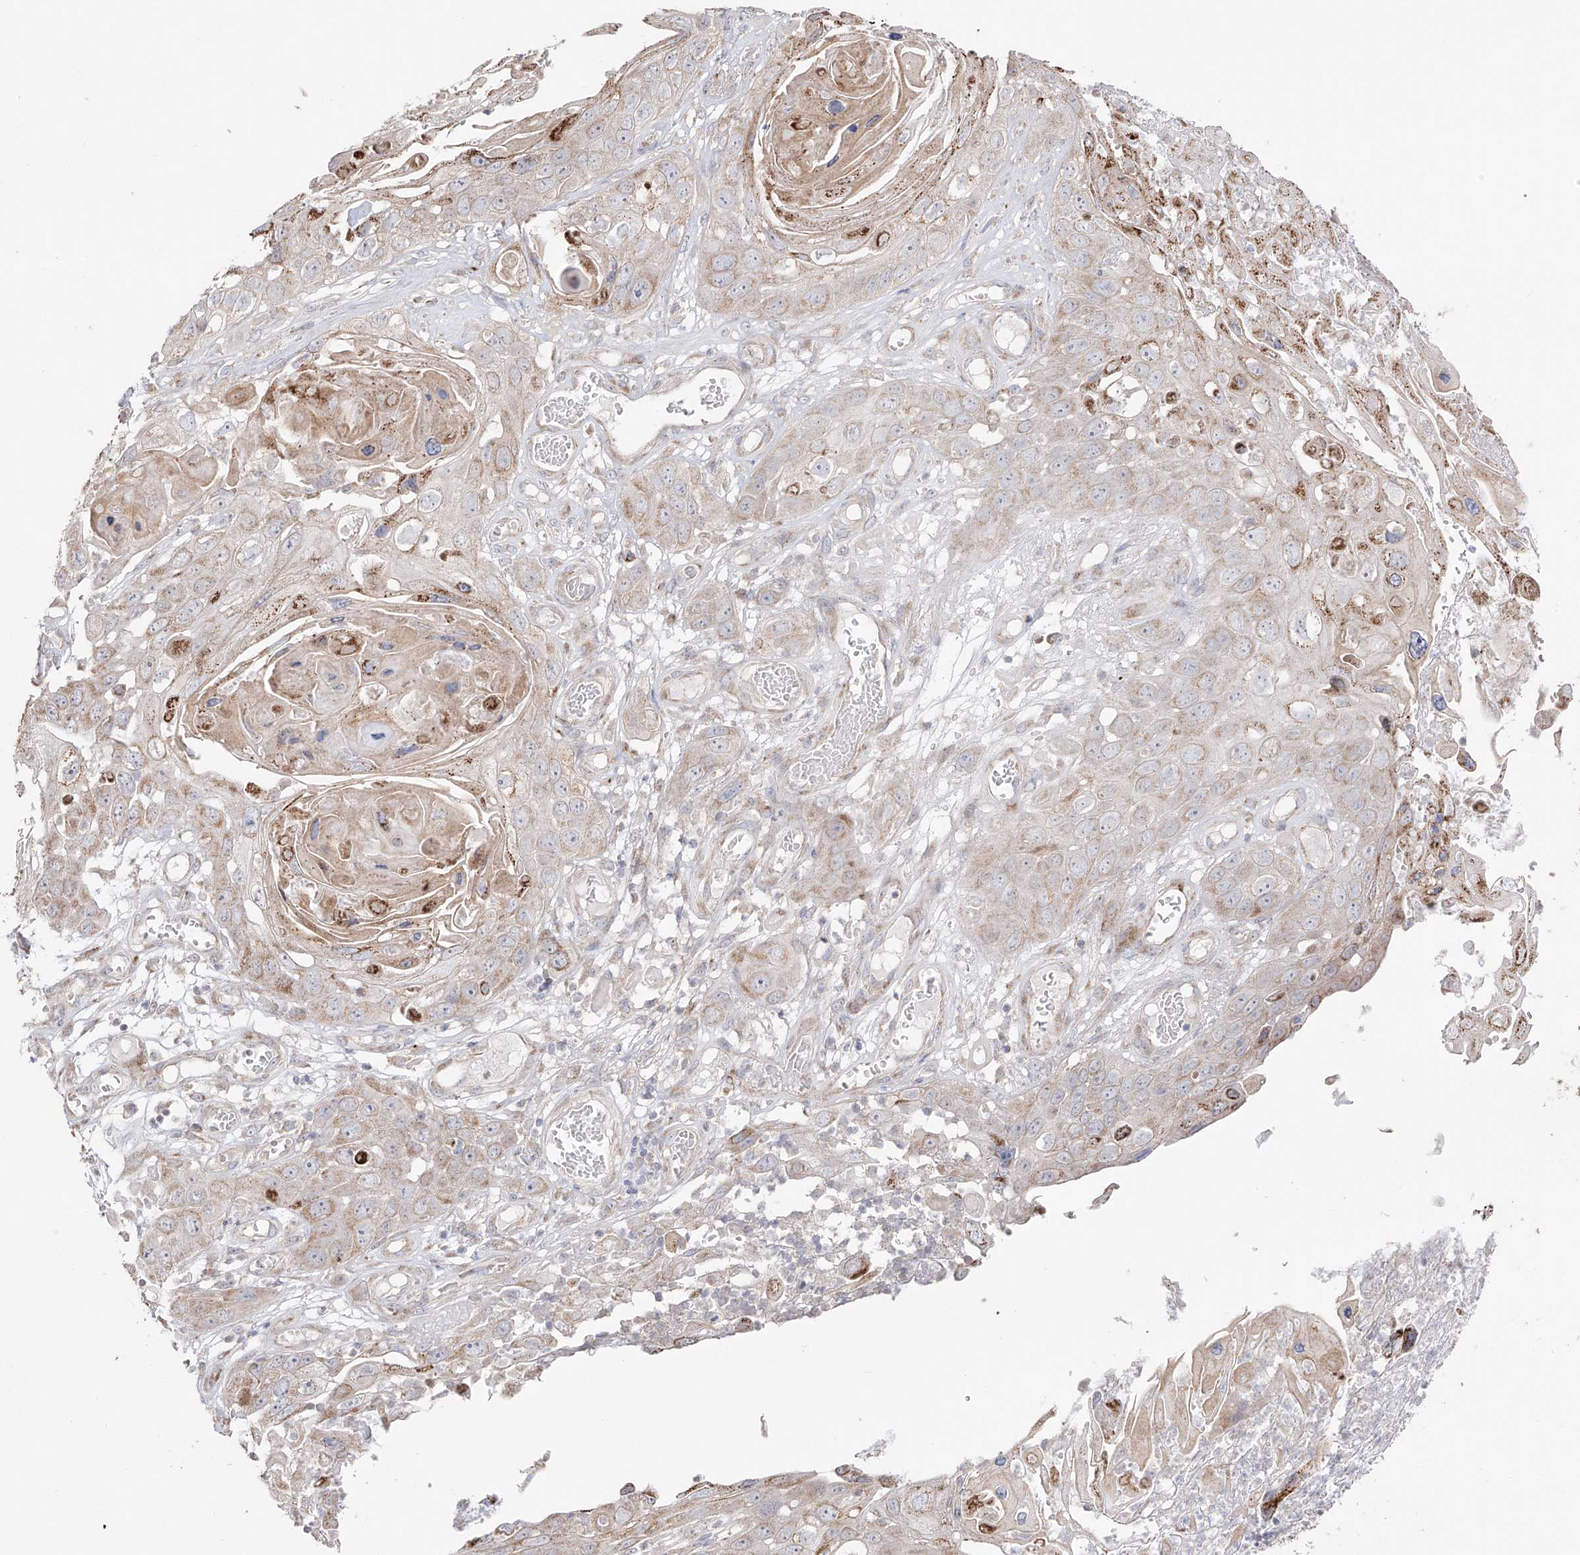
{"staining": {"intensity": "weak", "quantity": "25%-75%", "location": "cytoplasmic/membranous"}, "tissue": "skin cancer", "cell_type": "Tumor cells", "image_type": "cancer", "snomed": [{"axis": "morphology", "description": "Squamous cell carcinoma, NOS"}, {"axis": "topography", "description": "Skin"}], "caption": "IHC photomicrograph of neoplastic tissue: human skin cancer stained using immunohistochemistry (IHC) shows low levels of weak protein expression localized specifically in the cytoplasmic/membranous of tumor cells, appearing as a cytoplasmic/membranous brown color.", "gene": "YKT6", "patient": {"sex": "male", "age": 55}}